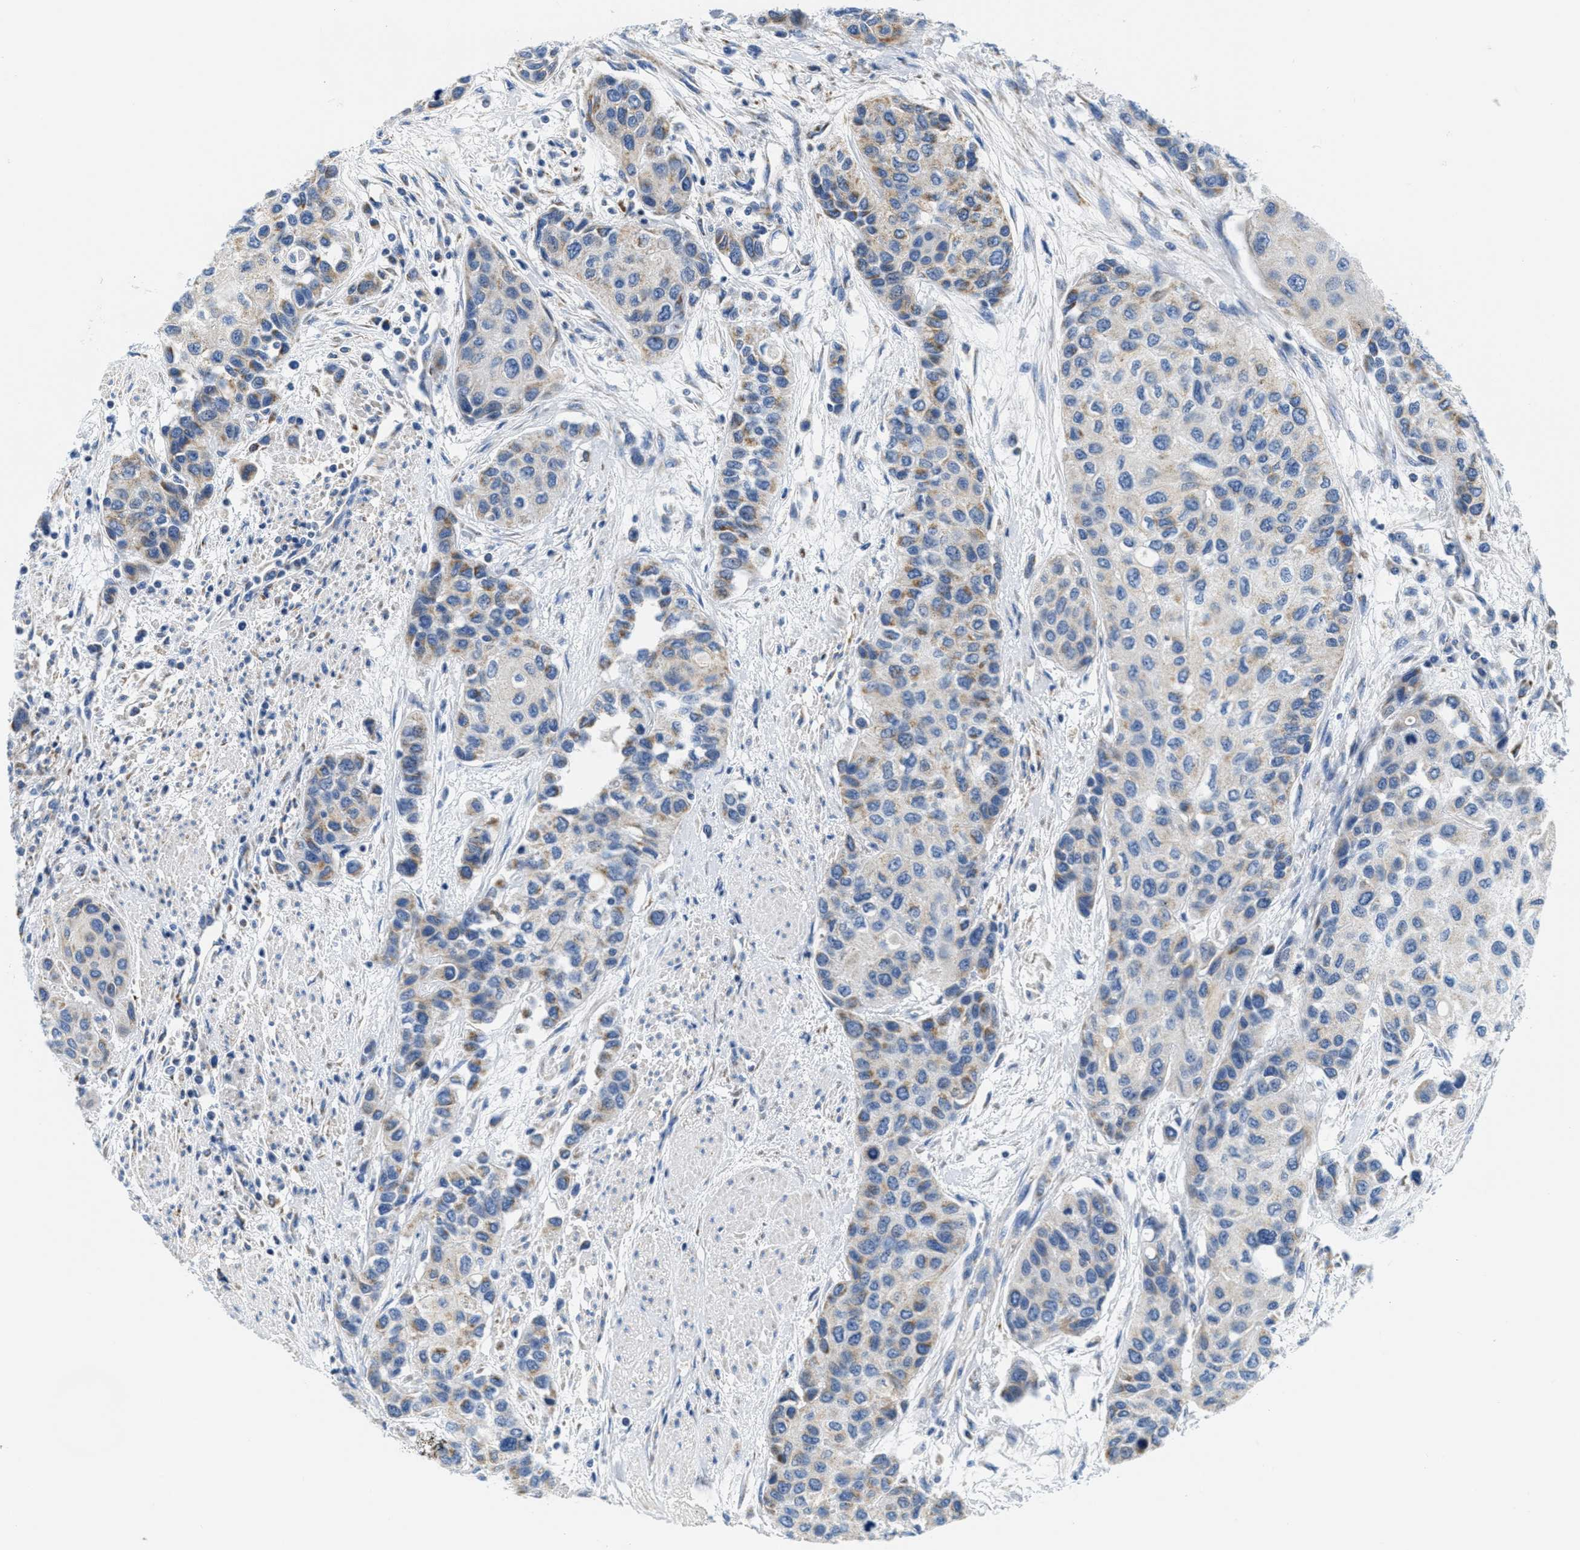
{"staining": {"intensity": "weak", "quantity": "25%-75%", "location": "cytoplasmic/membranous"}, "tissue": "urothelial cancer", "cell_type": "Tumor cells", "image_type": "cancer", "snomed": [{"axis": "morphology", "description": "Urothelial carcinoma, High grade"}, {"axis": "topography", "description": "Urinary bladder"}], "caption": "Approximately 25%-75% of tumor cells in human urothelial cancer display weak cytoplasmic/membranous protein staining as visualized by brown immunohistochemical staining.", "gene": "KCNJ5", "patient": {"sex": "female", "age": 56}}